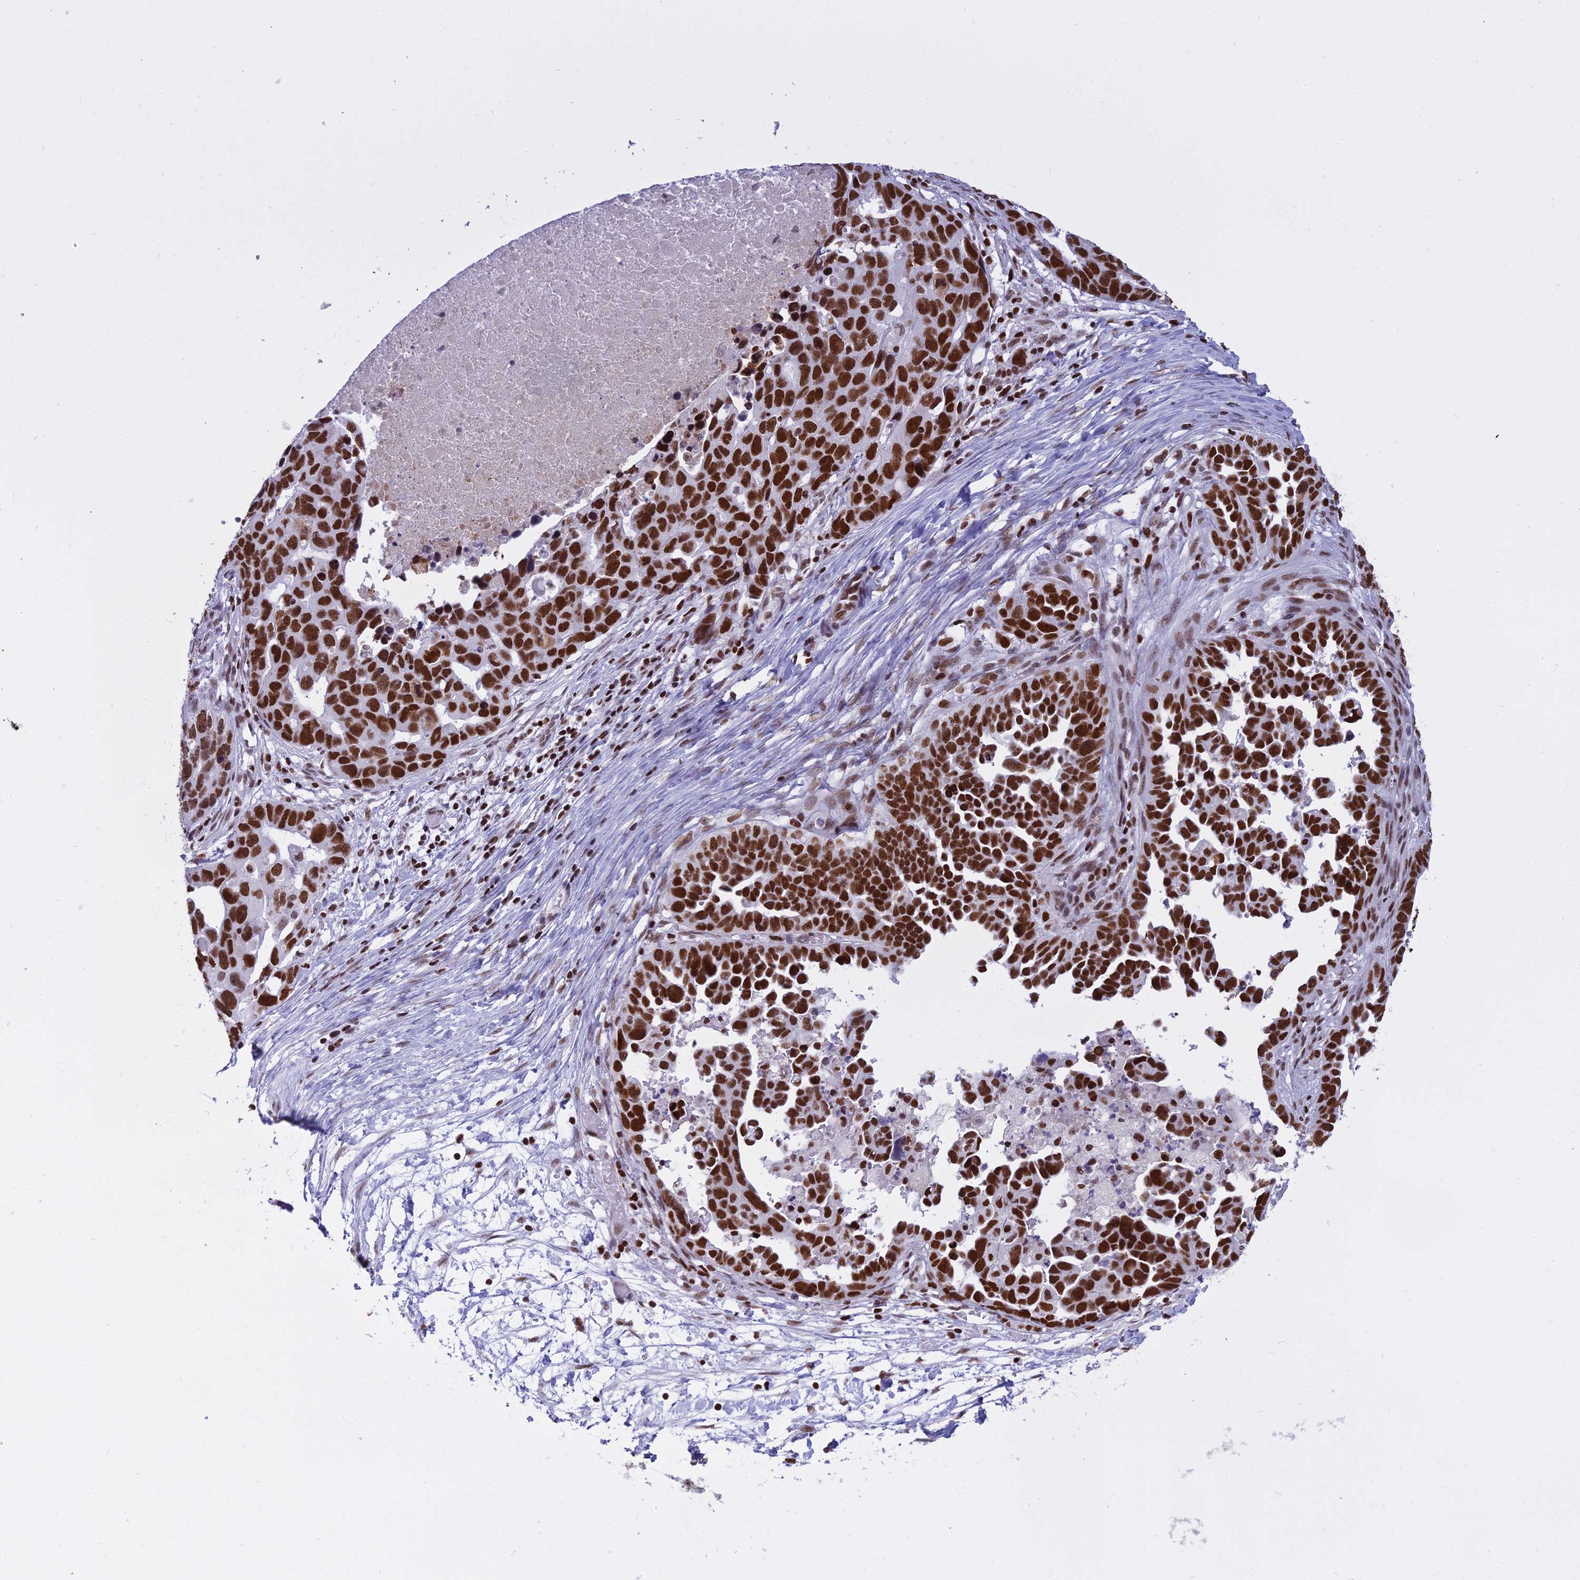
{"staining": {"intensity": "strong", "quantity": ">75%", "location": "nuclear"}, "tissue": "ovarian cancer", "cell_type": "Tumor cells", "image_type": "cancer", "snomed": [{"axis": "morphology", "description": "Cystadenocarcinoma, serous, NOS"}, {"axis": "topography", "description": "Ovary"}], "caption": "DAB immunohistochemical staining of human serous cystadenocarcinoma (ovarian) exhibits strong nuclear protein expression in about >75% of tumor cells.", "gene": "PARP1", "patient": {"sex": "female", "age": 54}}